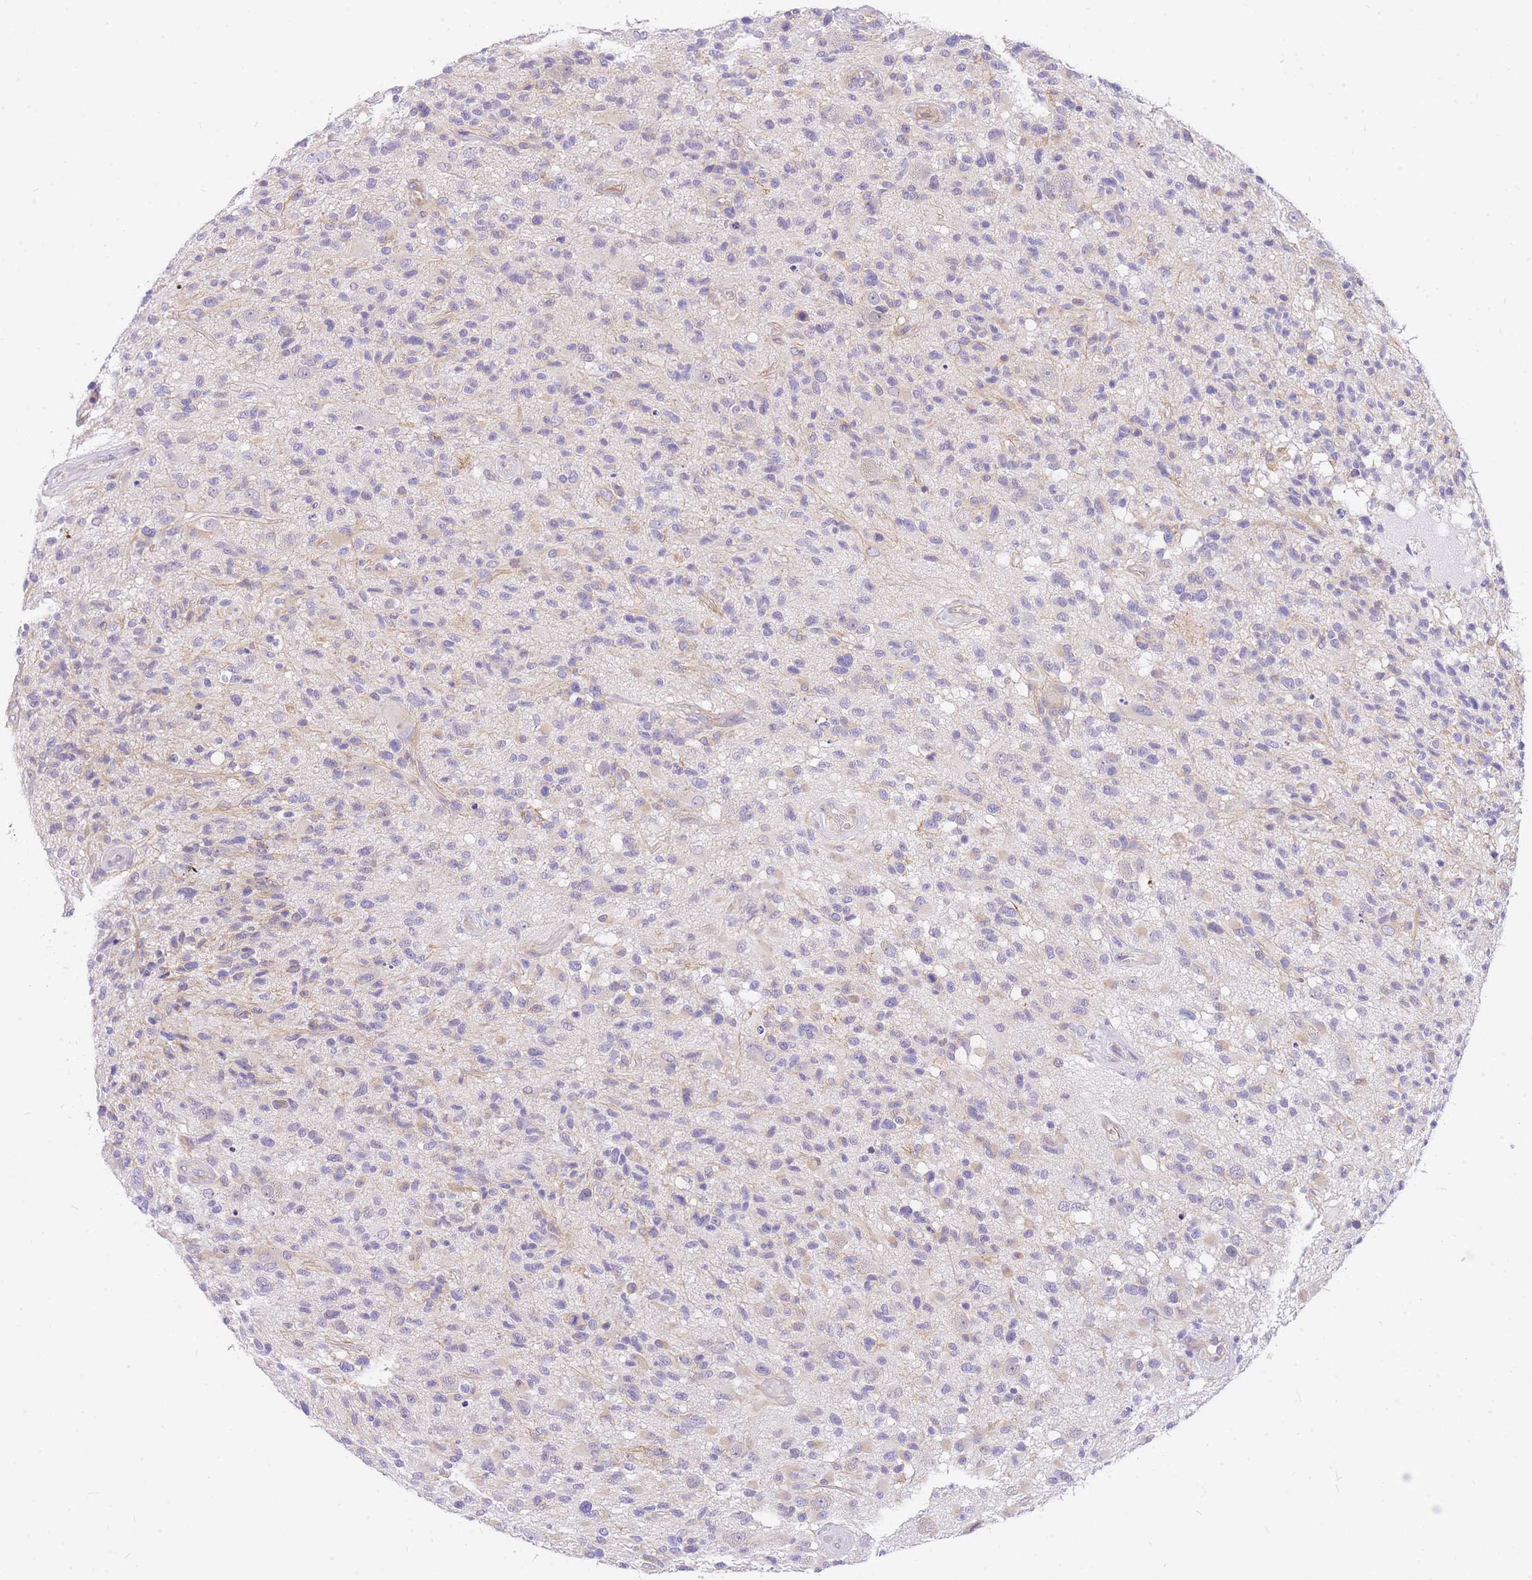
{"staining": {"intensity": "negative", "quantity": "none", "location": "none"}, "tissue": "glioma", "cell_type": "Tumor cells", "image_type": "cancer", "snomed": [{"axis": "morphology", "description": "Glioma, malignant, High grade"}, {"axis": "morphology", "description": "Glioblastoma, NOS"}, {"axis": "topography", "description": "Brain"}], "caption": "Tumor cells are negative for brown protein staining in glioma.", "gene": "SRSF12", "patient": {"sex": "male", "age": 60}}